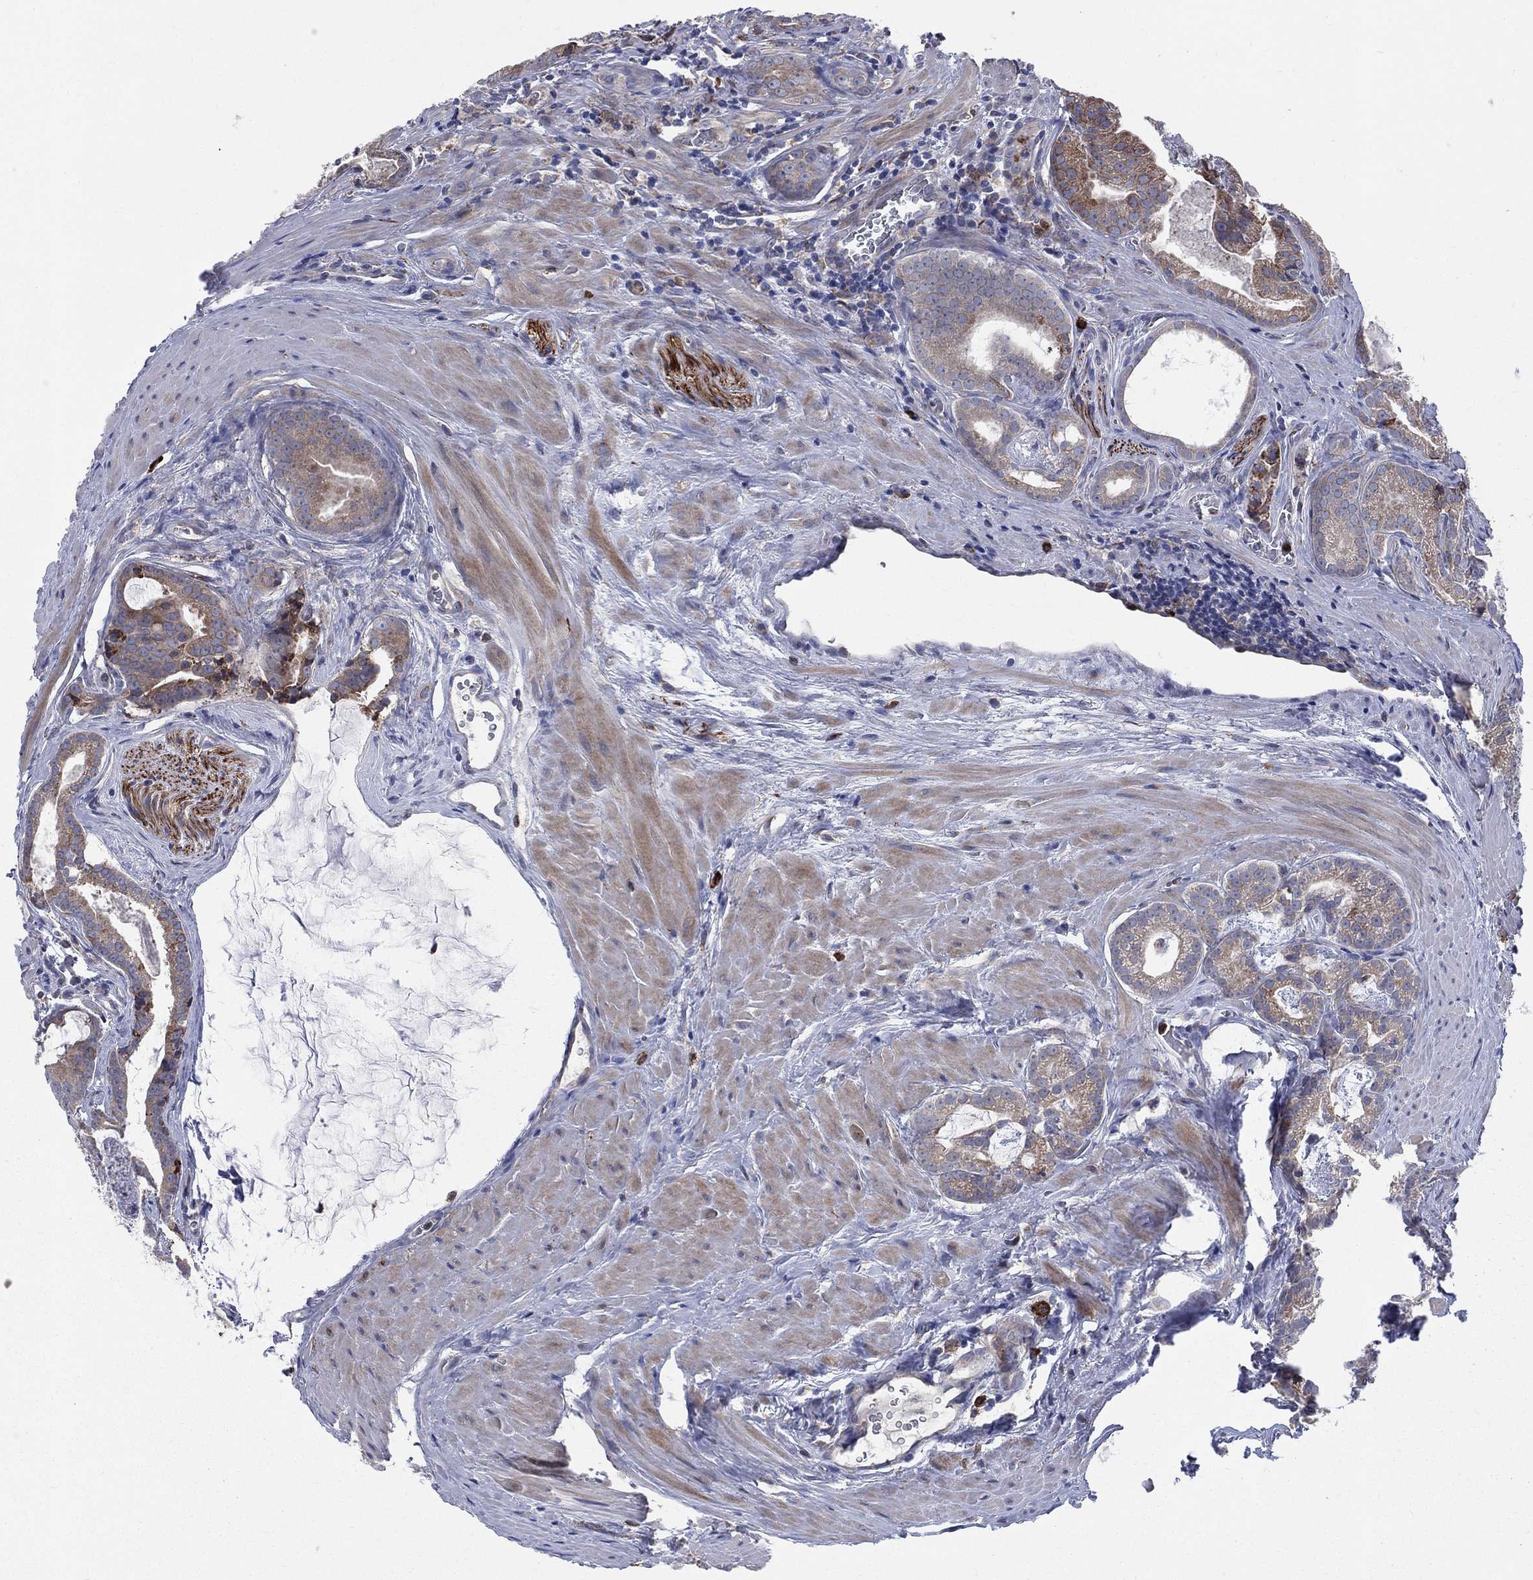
{"staining": {"intensity": "moderate", "quantity": "<25%", "location": "cytoplasmic/membranous"}, "tissue": "prostate cancer", "cell_type": "Tumor cells", "image_type": "cancer", "snomed": [{"axis": "morphology", "description": "Adenocarcinoma, NOS"}, {"axis": "topography", "description": "Prostate"}], "caption": "Prostate cancer tissue demonstrates moderate cytoplasmic/membranous staining in about <25% of tumor cells", "gene": "CCDC159", "patient": {"sex": "male", "age": 61}}